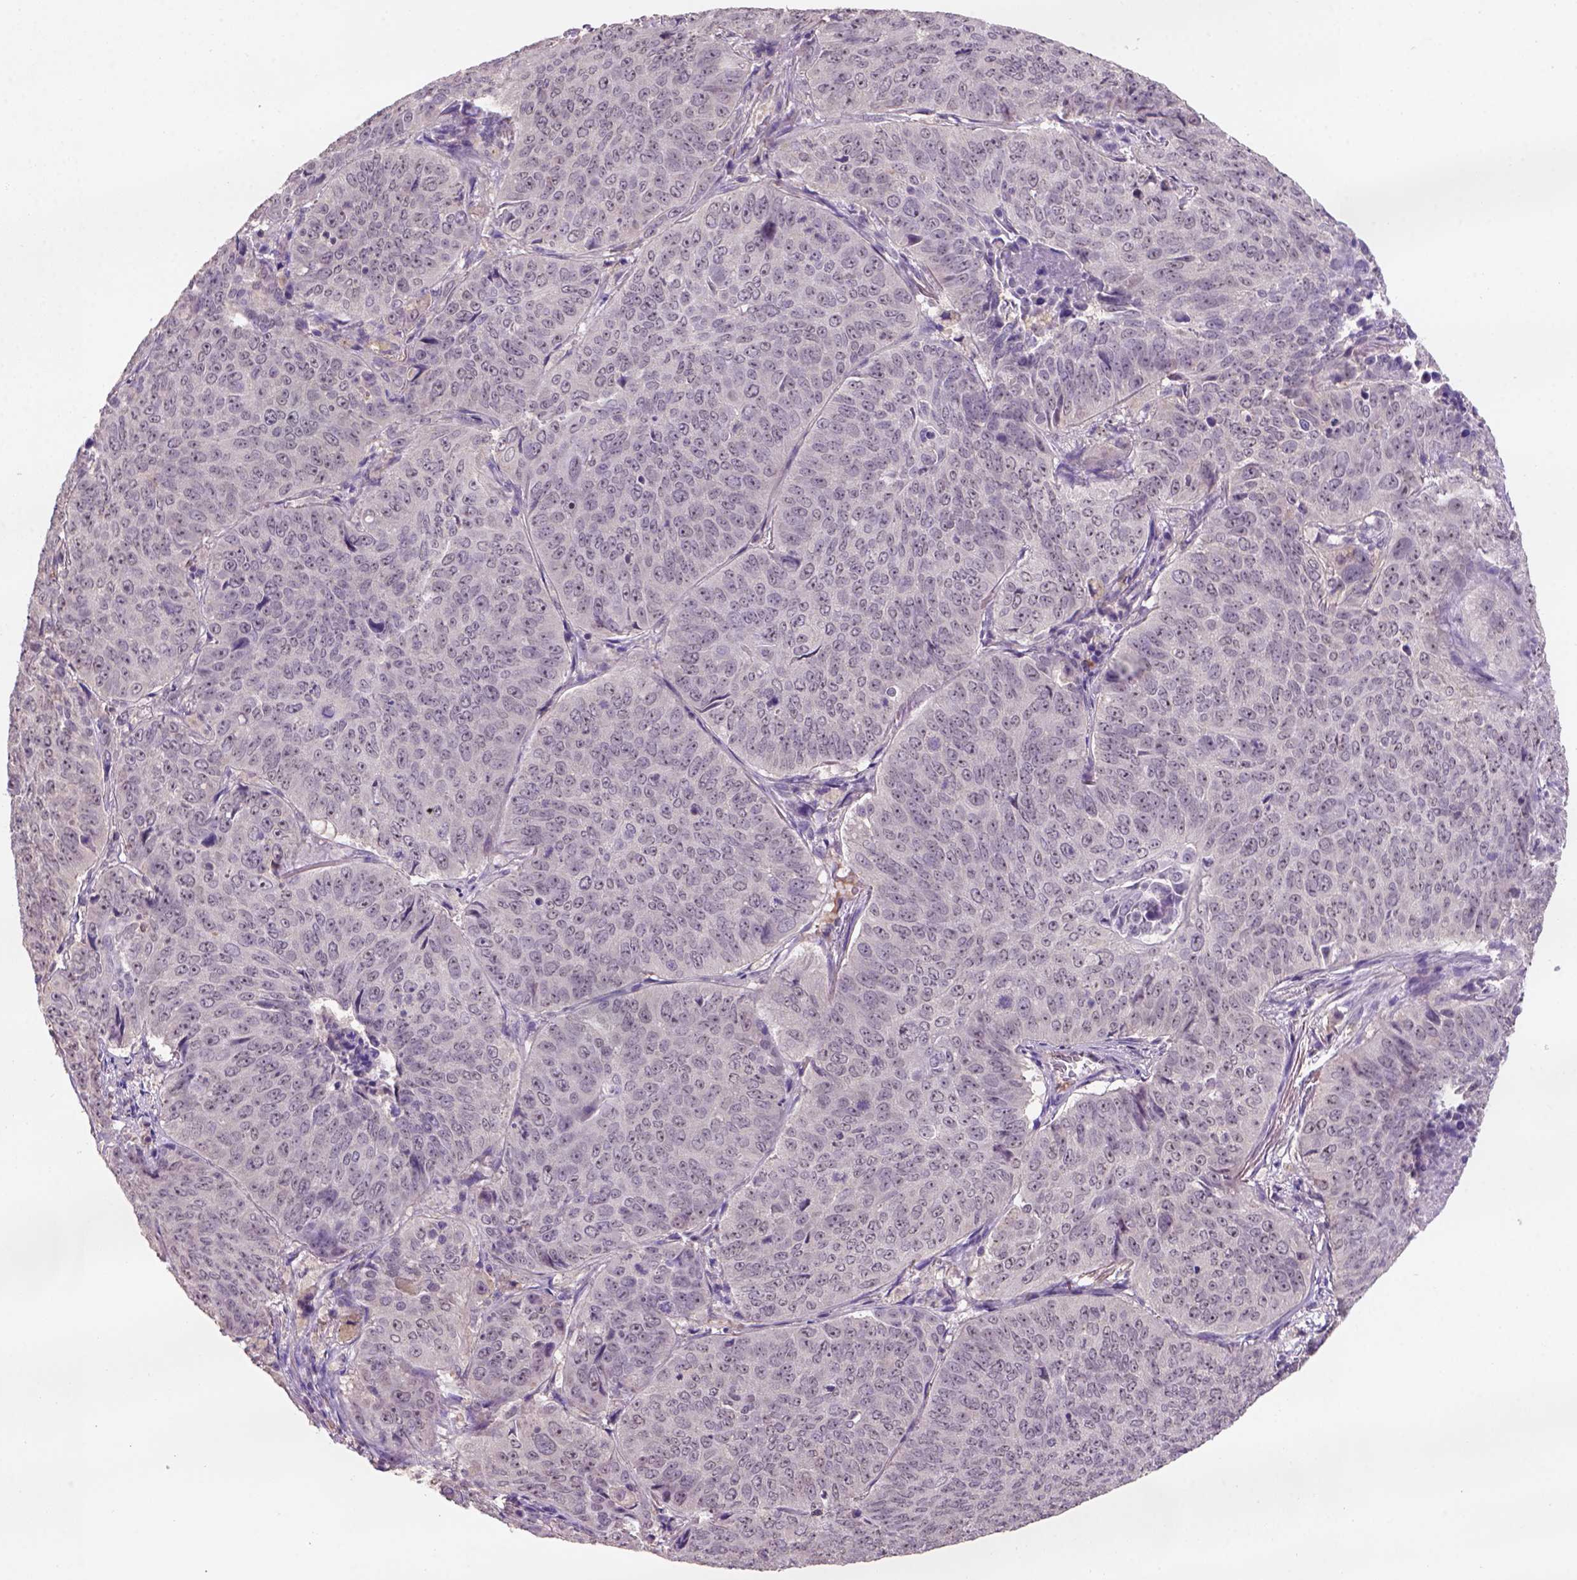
{"staining": {"intensity": "weak", "quantity": ">75%", "location": "cytoplasmic/membranous,nuclear"}, "tissue": "lung cancer", "cell_type": "Tumor cells", "image_type": "cancer", "snomed": [{"axis": "morphology", "description": "Normal tissue, NOS"}, {"axis": "morphology", "description": "Squamous cell carcinoma, NOS"}, {"axis": "topography", "description": "Bronchus"}, {"axis": "topography", "description": "Lung"}], "caption": "Lung squamous cell carcinoma stained with a brown dye shows weak cytoplasmic/membranous and nuclear positive staining in about >75% of tumor cells.", "gene": "SCML4", "patient": {"sex": "male", "age": 64}}